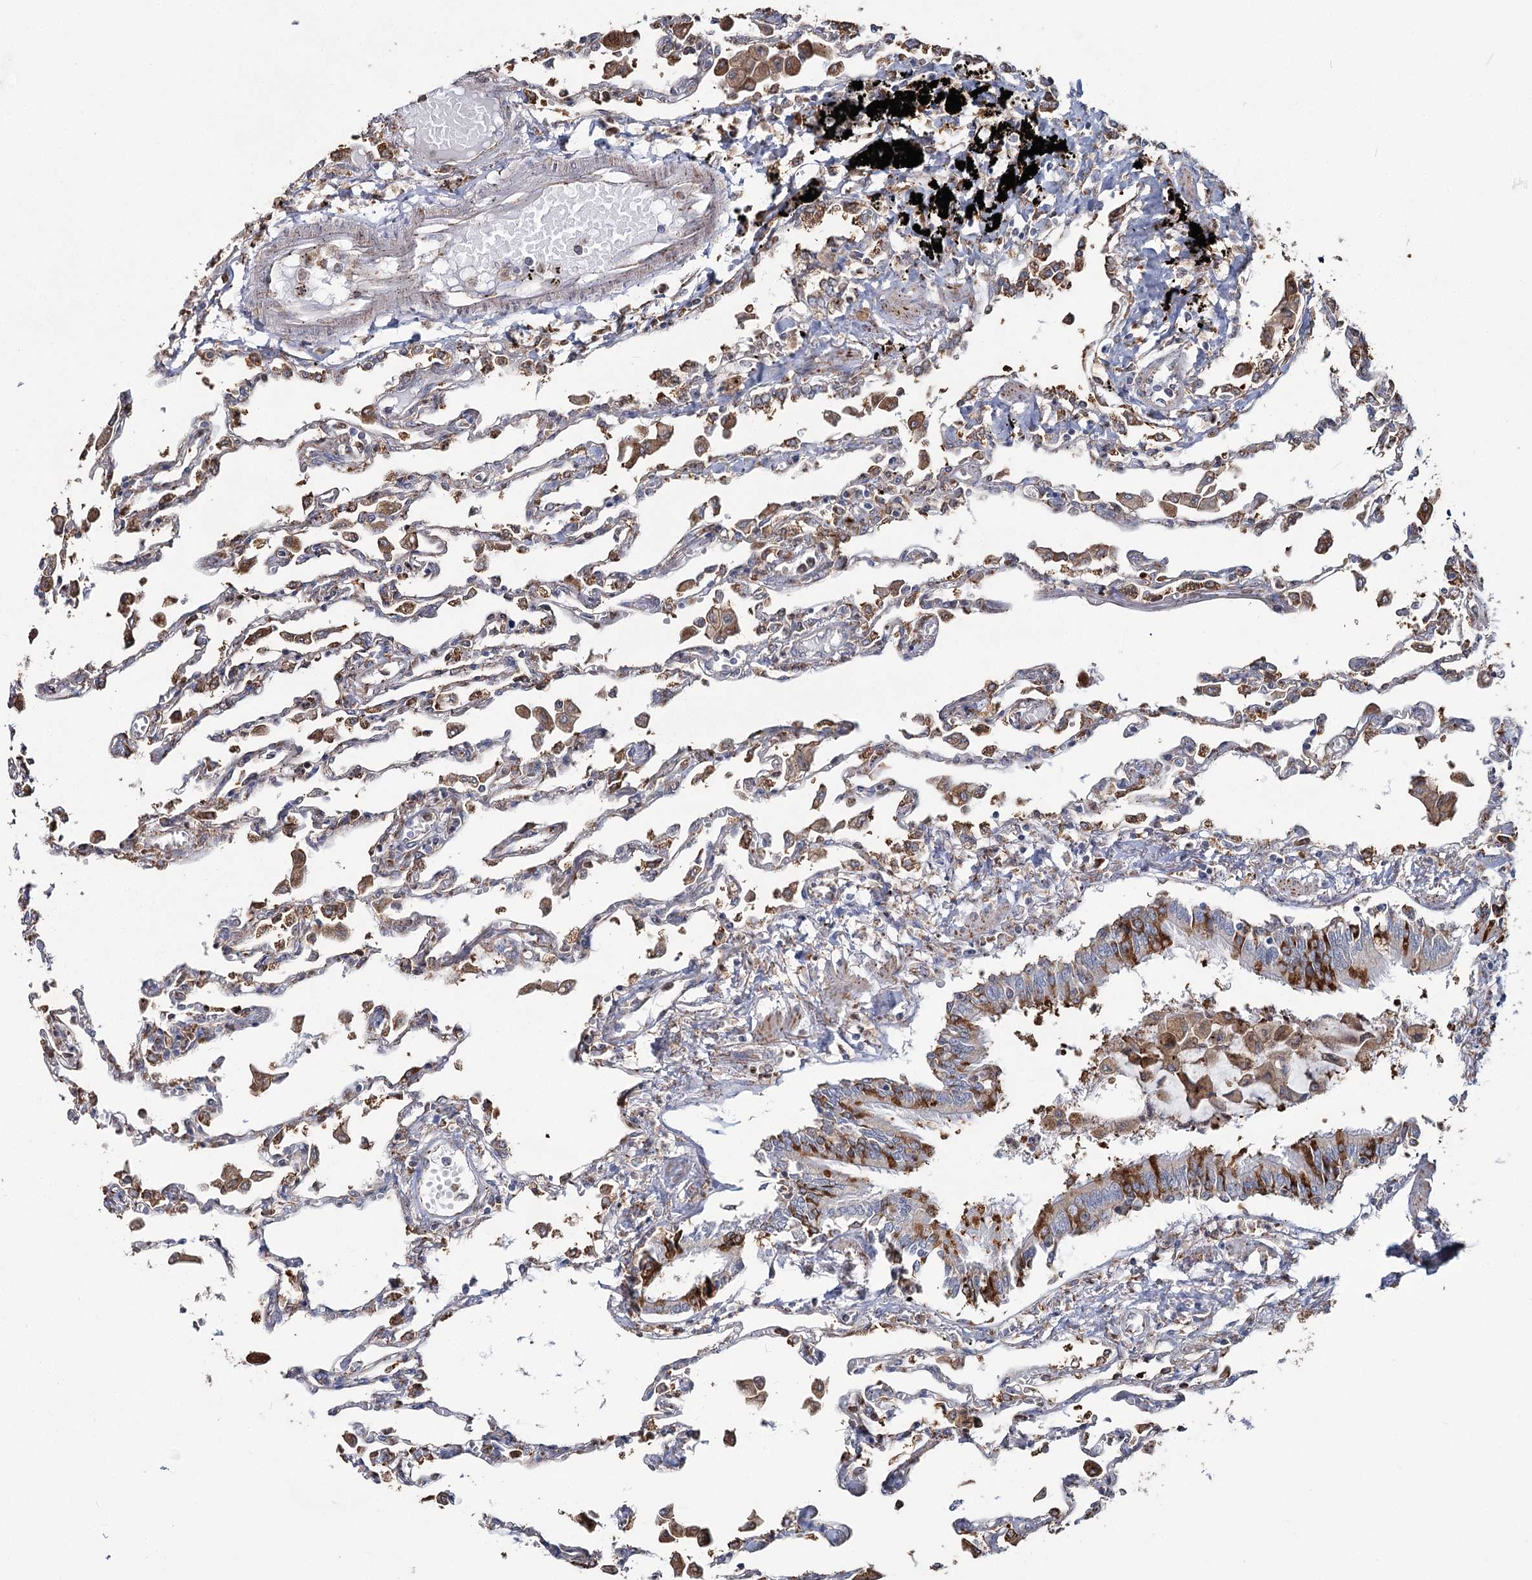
{"staining": {"intensity": "moderate", "quantity": "25%-75%", "location": "cytoplasmic/membranous"}, "tissue": "lung", "cell_type": "Alveolar cells", "image_type": "normal", "snomed": [{"axis": "morphology", "description": "Normal tissue, NOS"}, {"axis": "topography", "description": "Bronchus"}, {"axis": "topography", "description": "Lung"}], "caption": "Benign lung displays moderate cytoplasmic/membranous staining in about 25%-75% of alveolar cells, visualized by immunohistochemistry. The protein is shown in brown color, while the nuclei are stained blue.", "gene": "ZCCHC9", "patient": {"sex": "female", "age": 49}}